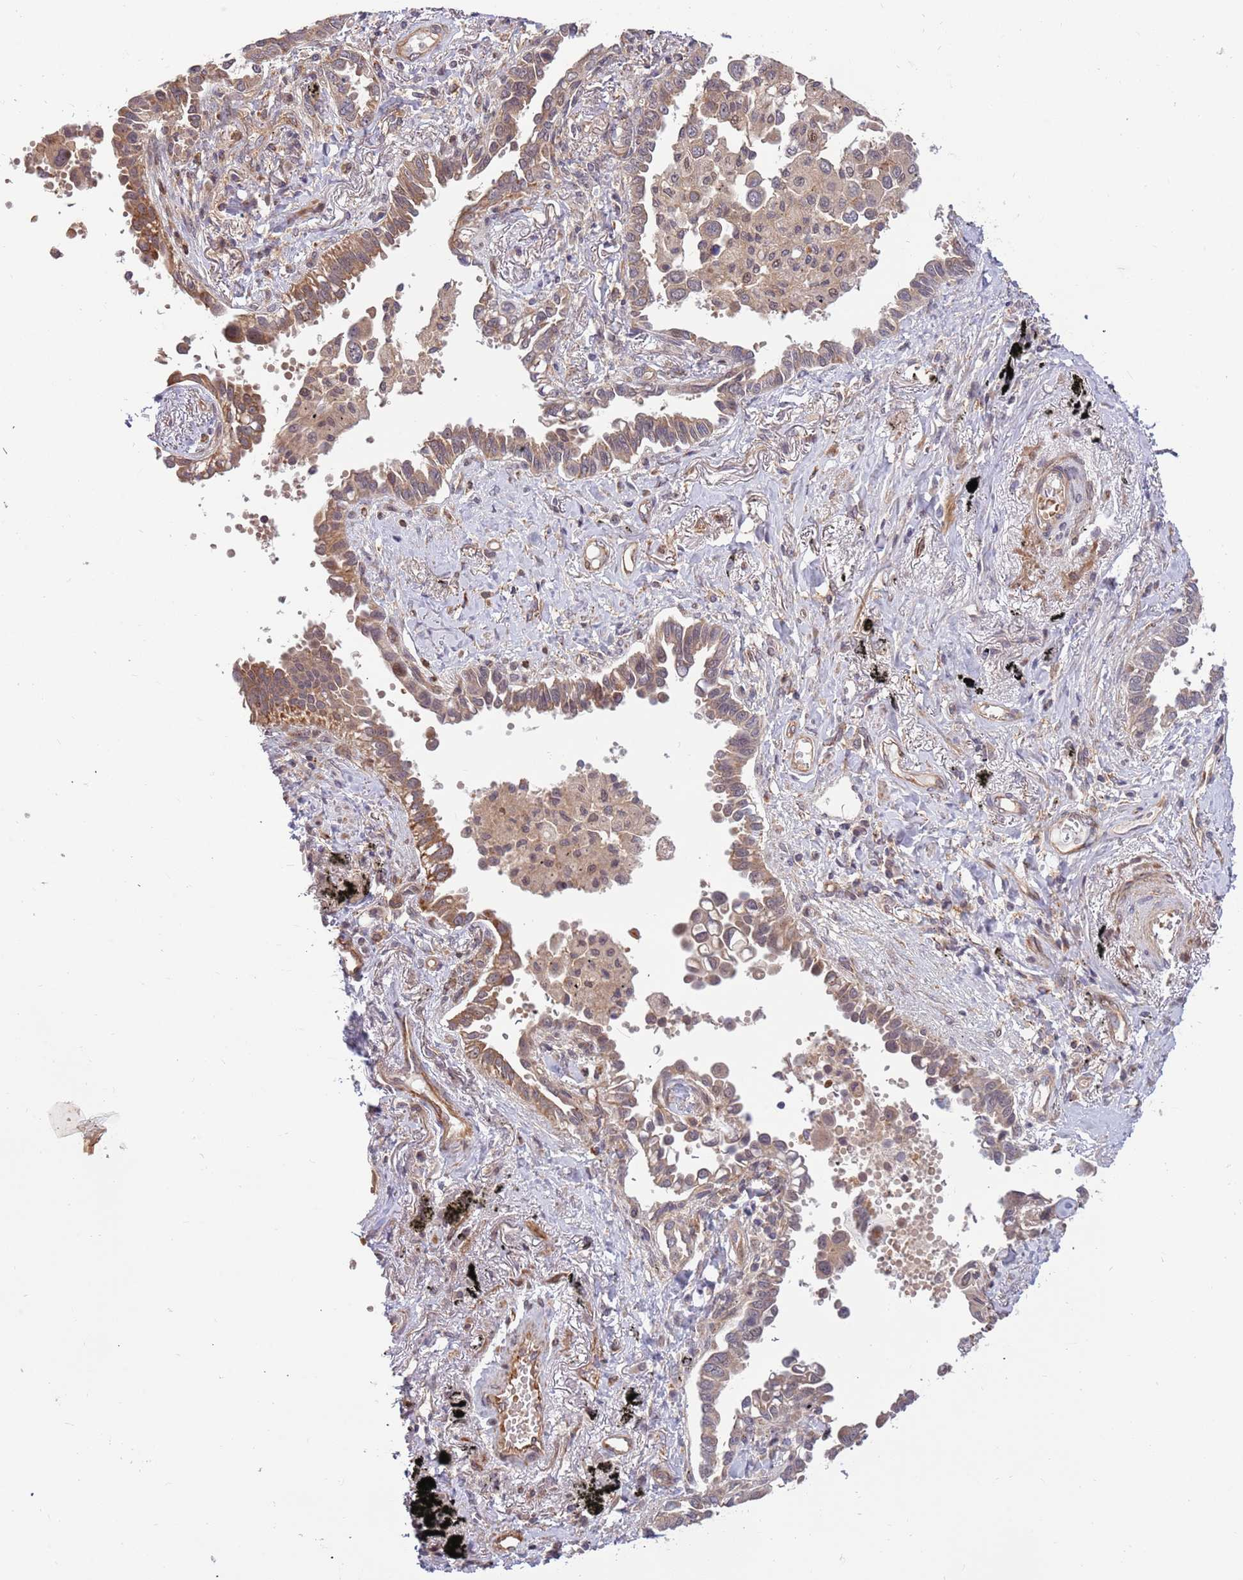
{"staining": {"intensity": "moderate", "quantity": "25%-75%", "location": "cytoplasmic/membranous"}, "tissue": "lung cancer", "cell_type": "Tumor cells", "image_type": "cancer", "snomed": [{"axis": "morphology", "description": "Adenocarcinoma, NOS"}, {"axis": "topography", "description": "Lung"}], "caption": "A medium amount of moderate cytoplasmic/membranous expression is seen in about 25%-75% of tumor cells in lung cancer tissue. The staining is performed using DAB brown chromogen to label protein expression. The nuclei are counter-stained blue using hematoxylin.", "gene": "HAUS3", "patient": {"sex": "male", "age": 67}}